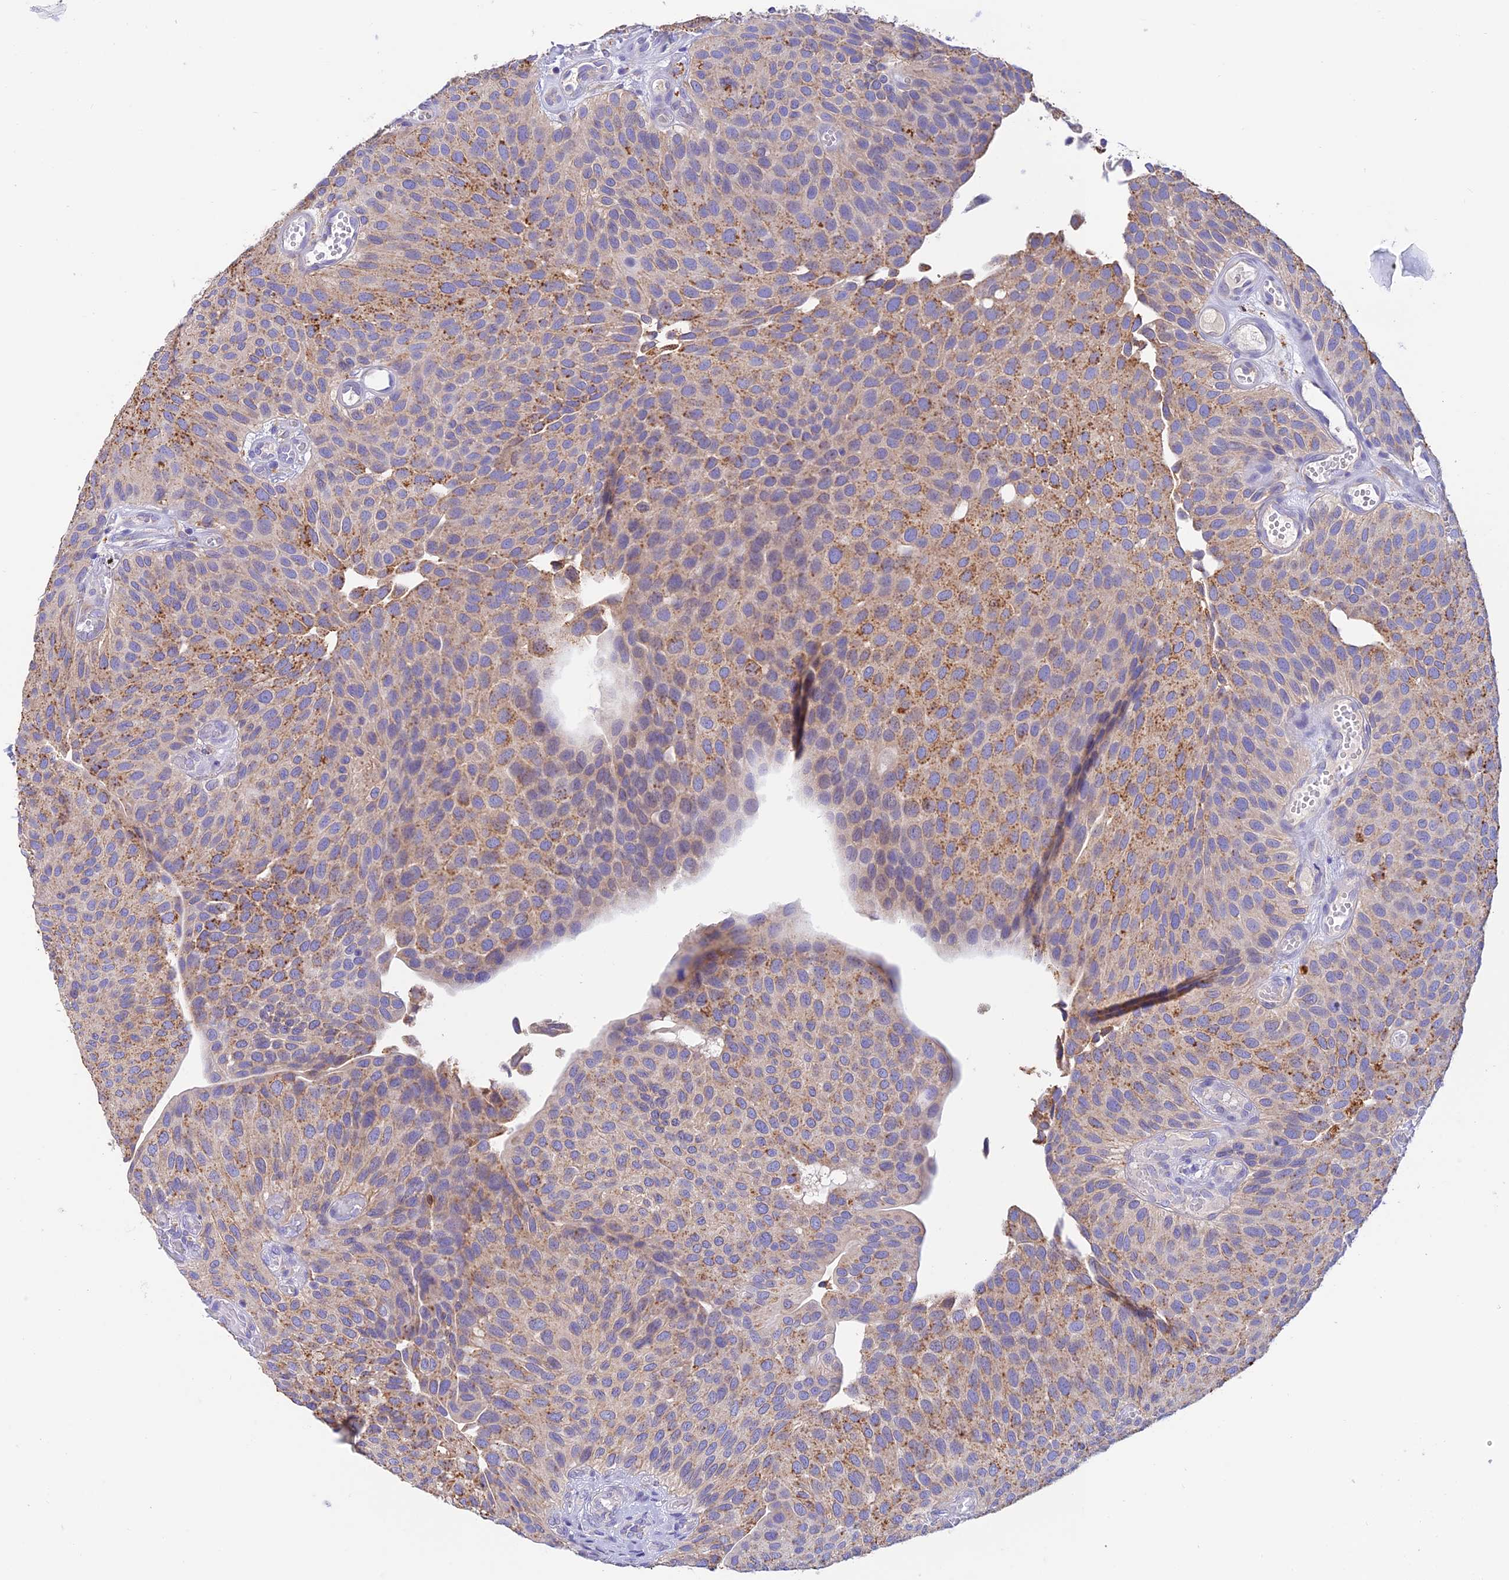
{"staining": {"intensity": "moderate", "quantity": "25%-75%", "location": "cytoplasmic/membranous"}, "tissue": "urothelial cancer", "cell_type": "Tumor cells", "image_type": "cancer", "snomed": [{"axis": "morphology", "description": "Urothelial carcinoma, Low grade"}, {"axis": "topography", "description": "Urinary bladder"}], "caption": "Urothelial cancer stained with DAB immunohistochemistry (IHC) demonstrates medium levels of moderate cytoplasmic/membranous expression in about 25%-75% of tumor cells.", "gene": "VKORC1", "patient": {"sex": "male", "age": 89}}